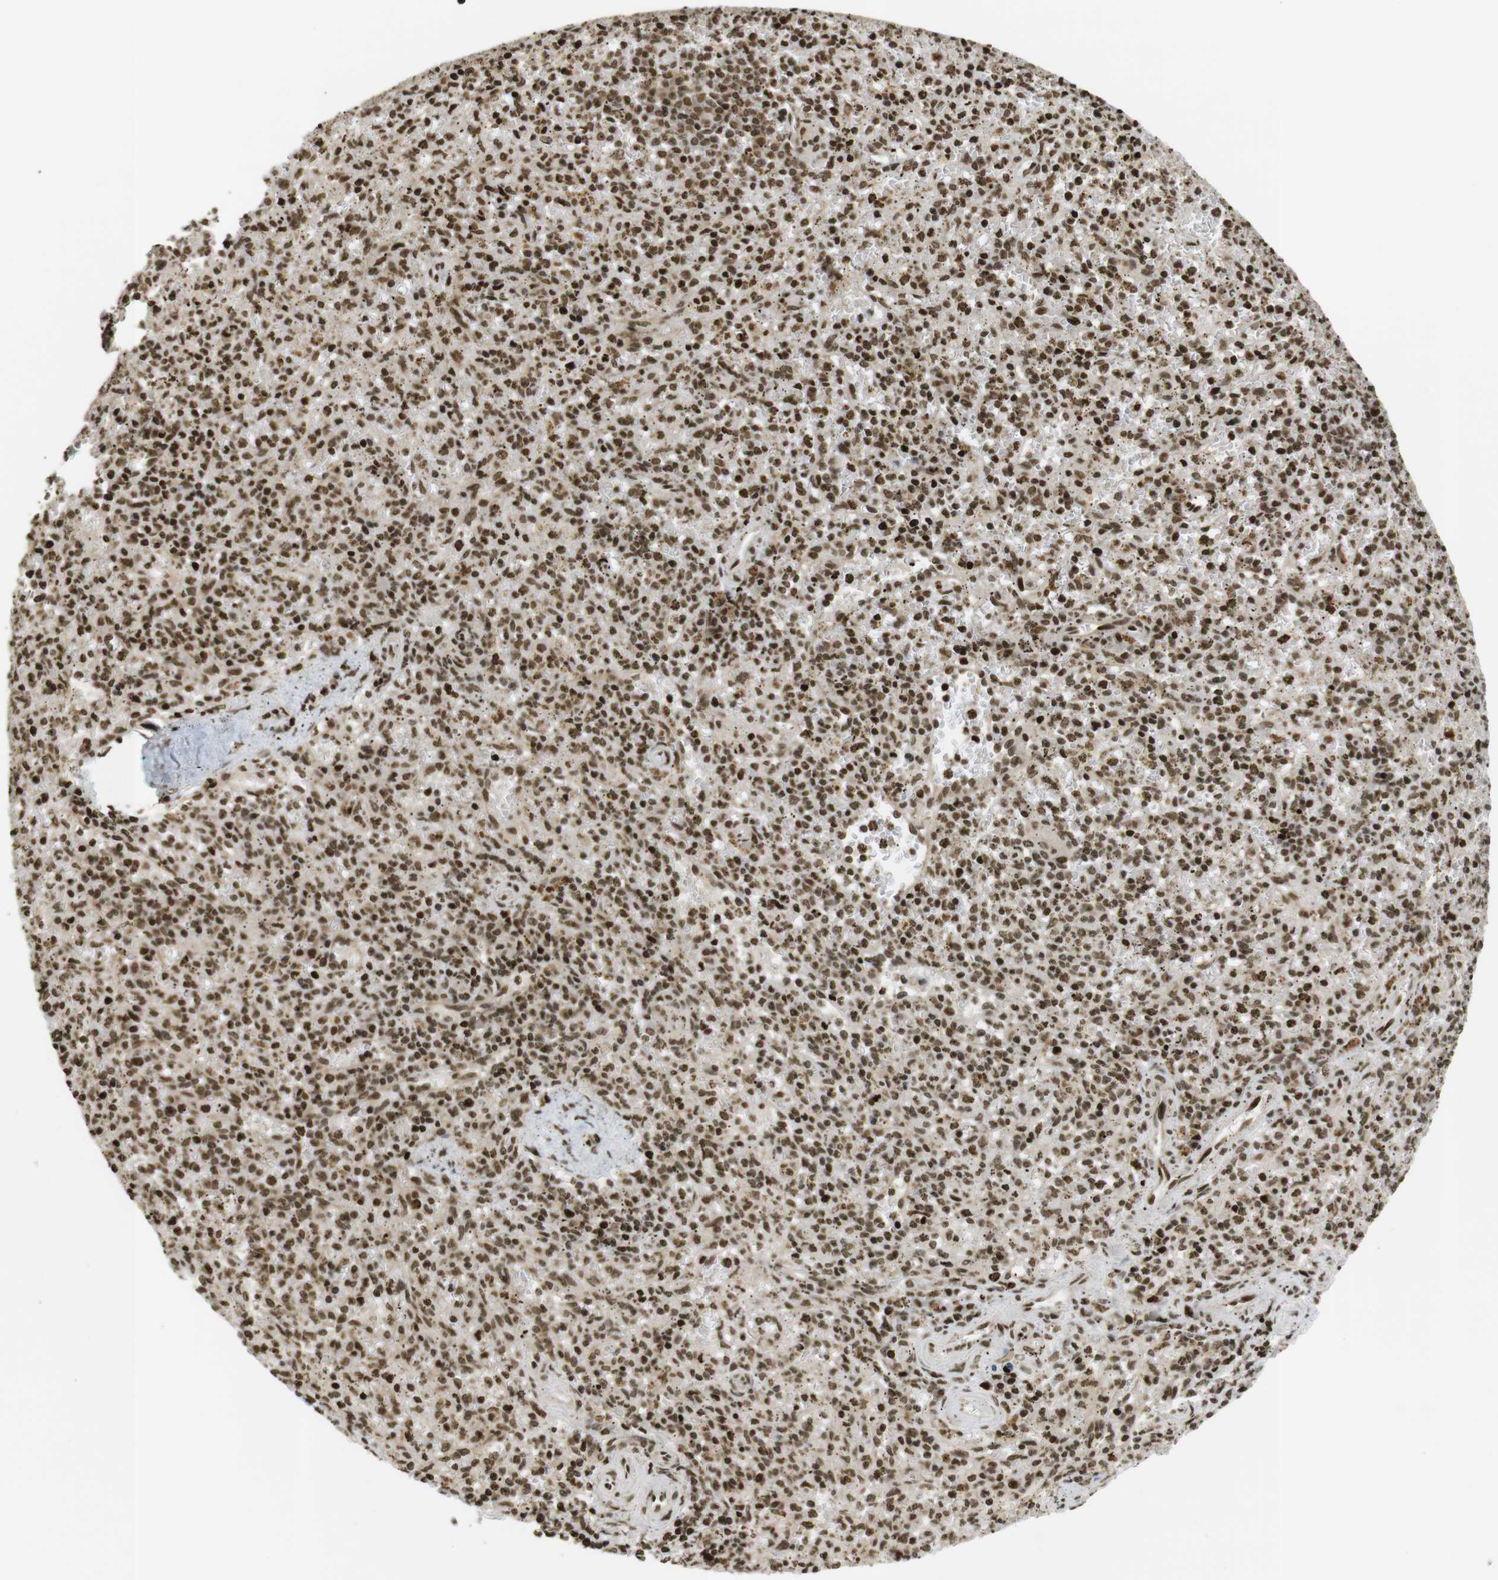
{"staining": {"intensity": "moderate", "quantity": ">75%", "location": "nuclear"}, "tissue": "spleen", "cell_type": "Cells in red pulp", "image_type": "normal", "snomed": [{"axis": "morphology", "description": "Normal tissue, NOS"}, {"axis": "topography", "description": "Spleen"}], "caption": "Immunohistochemical staining of benign spleen displays medium levels of moderate nuclear positivity in about >75% of cells in red pulp. The staining was performed using DAB to visualize the protein expression in brown, while the nuclei were stained in blue with hematoxylin (Magnification: 20x).", "gene": "RUVBL2", "patient": {"sex": "male", "age": 72}}